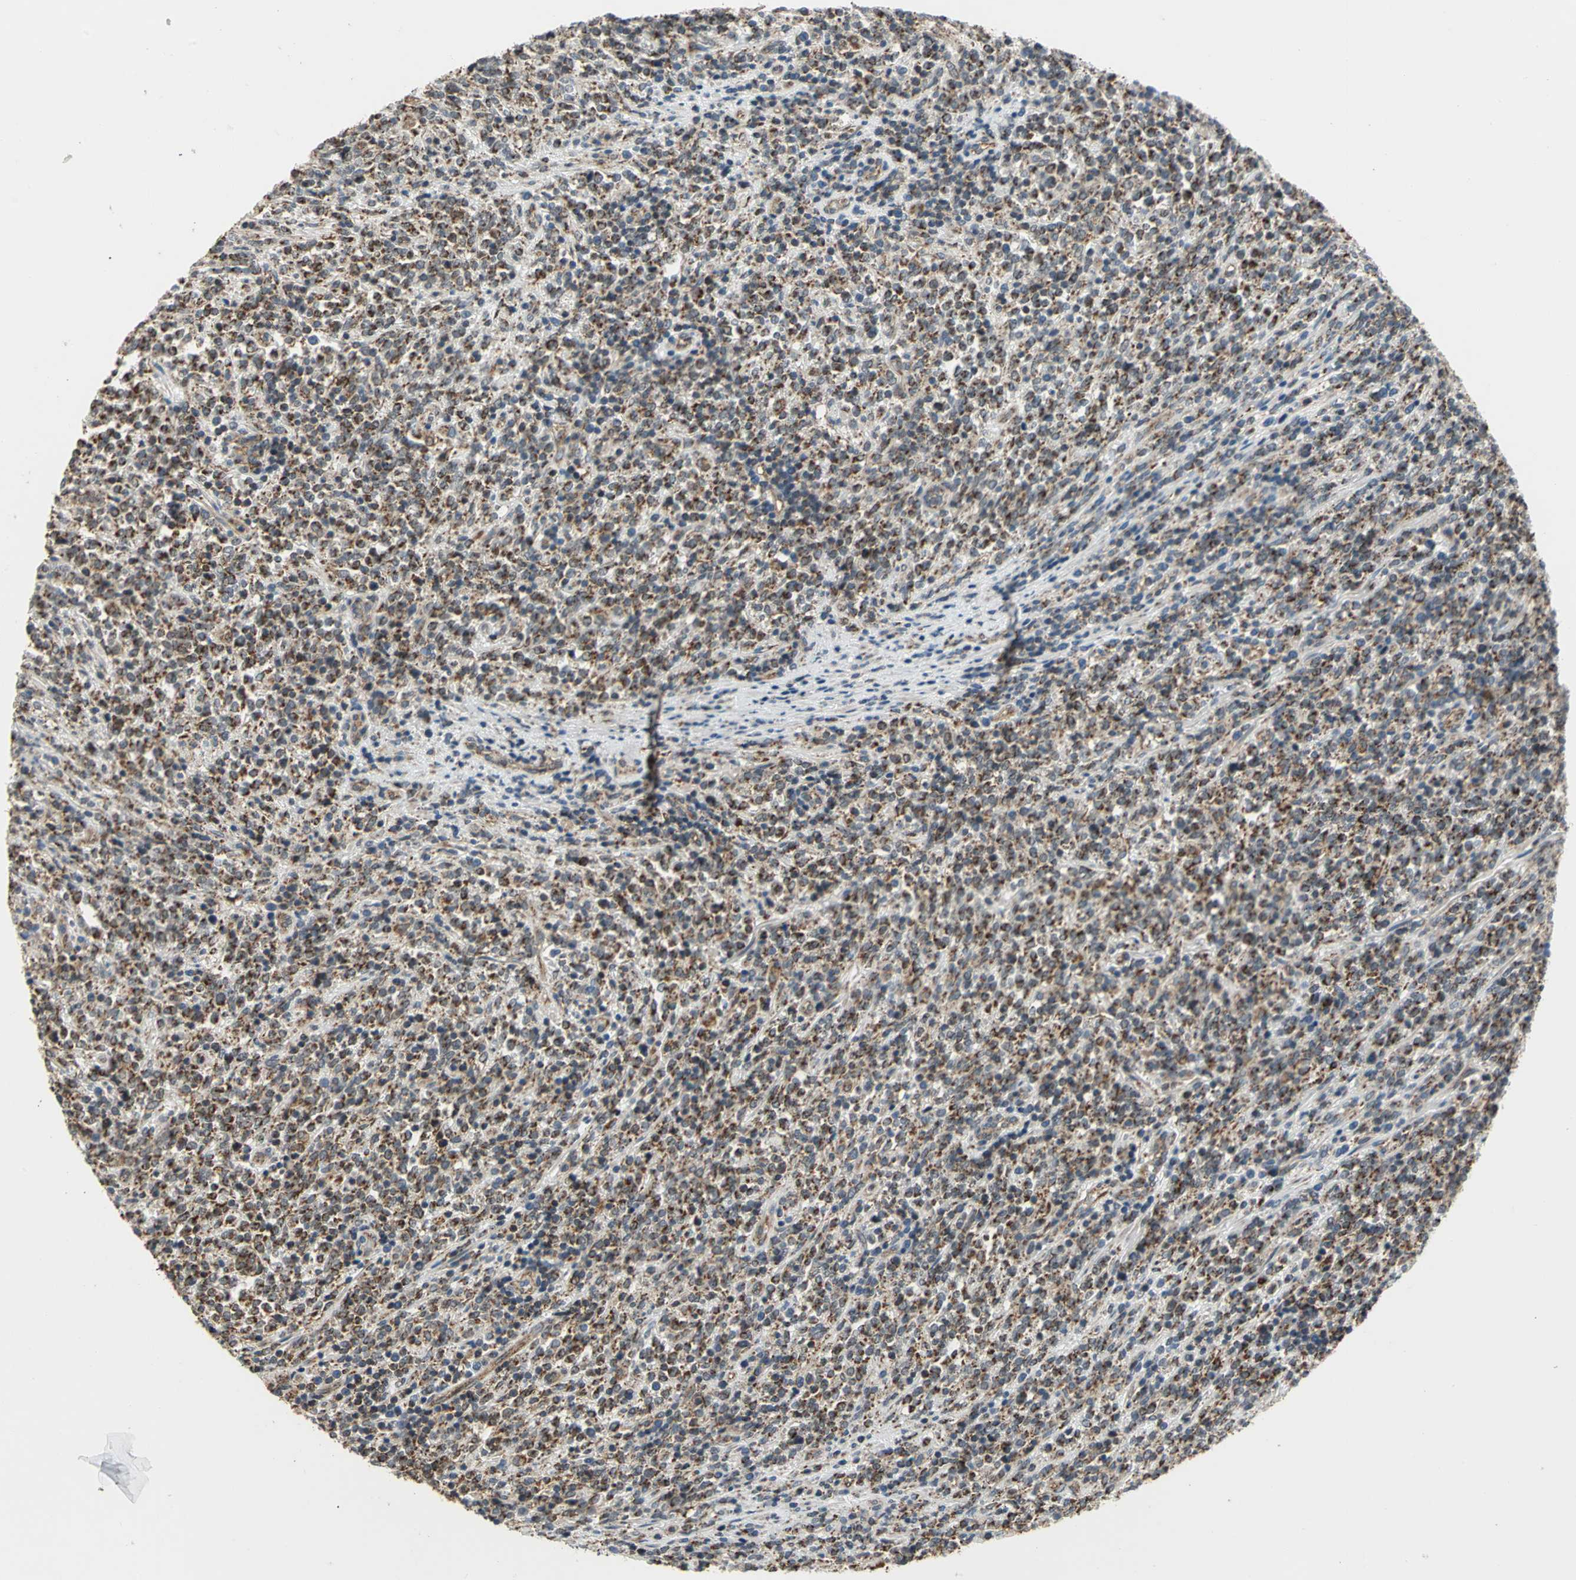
{"staining": {"intensity": "strong", "quantity": ">75%", "location": "cytoplasmic/membranous"}, "tissue": "lymphoma", "cell_type": "Tumor cells", "image_type": "cancer", "snomed": [{"axis": "morphology", "description": "Malignant lymphoma, non-Hodgkin's type, High grade"}, {"axis": "topography", "description": "Soft tissue"}], "caption": "Lymphoma was stained to show a protein in brown. There is high levels of strong cytoplasmic/membranous staining in about >75% of tumor cells.", "gene": "MRPS22", "patient": {"sex": "male", "age": 18}}